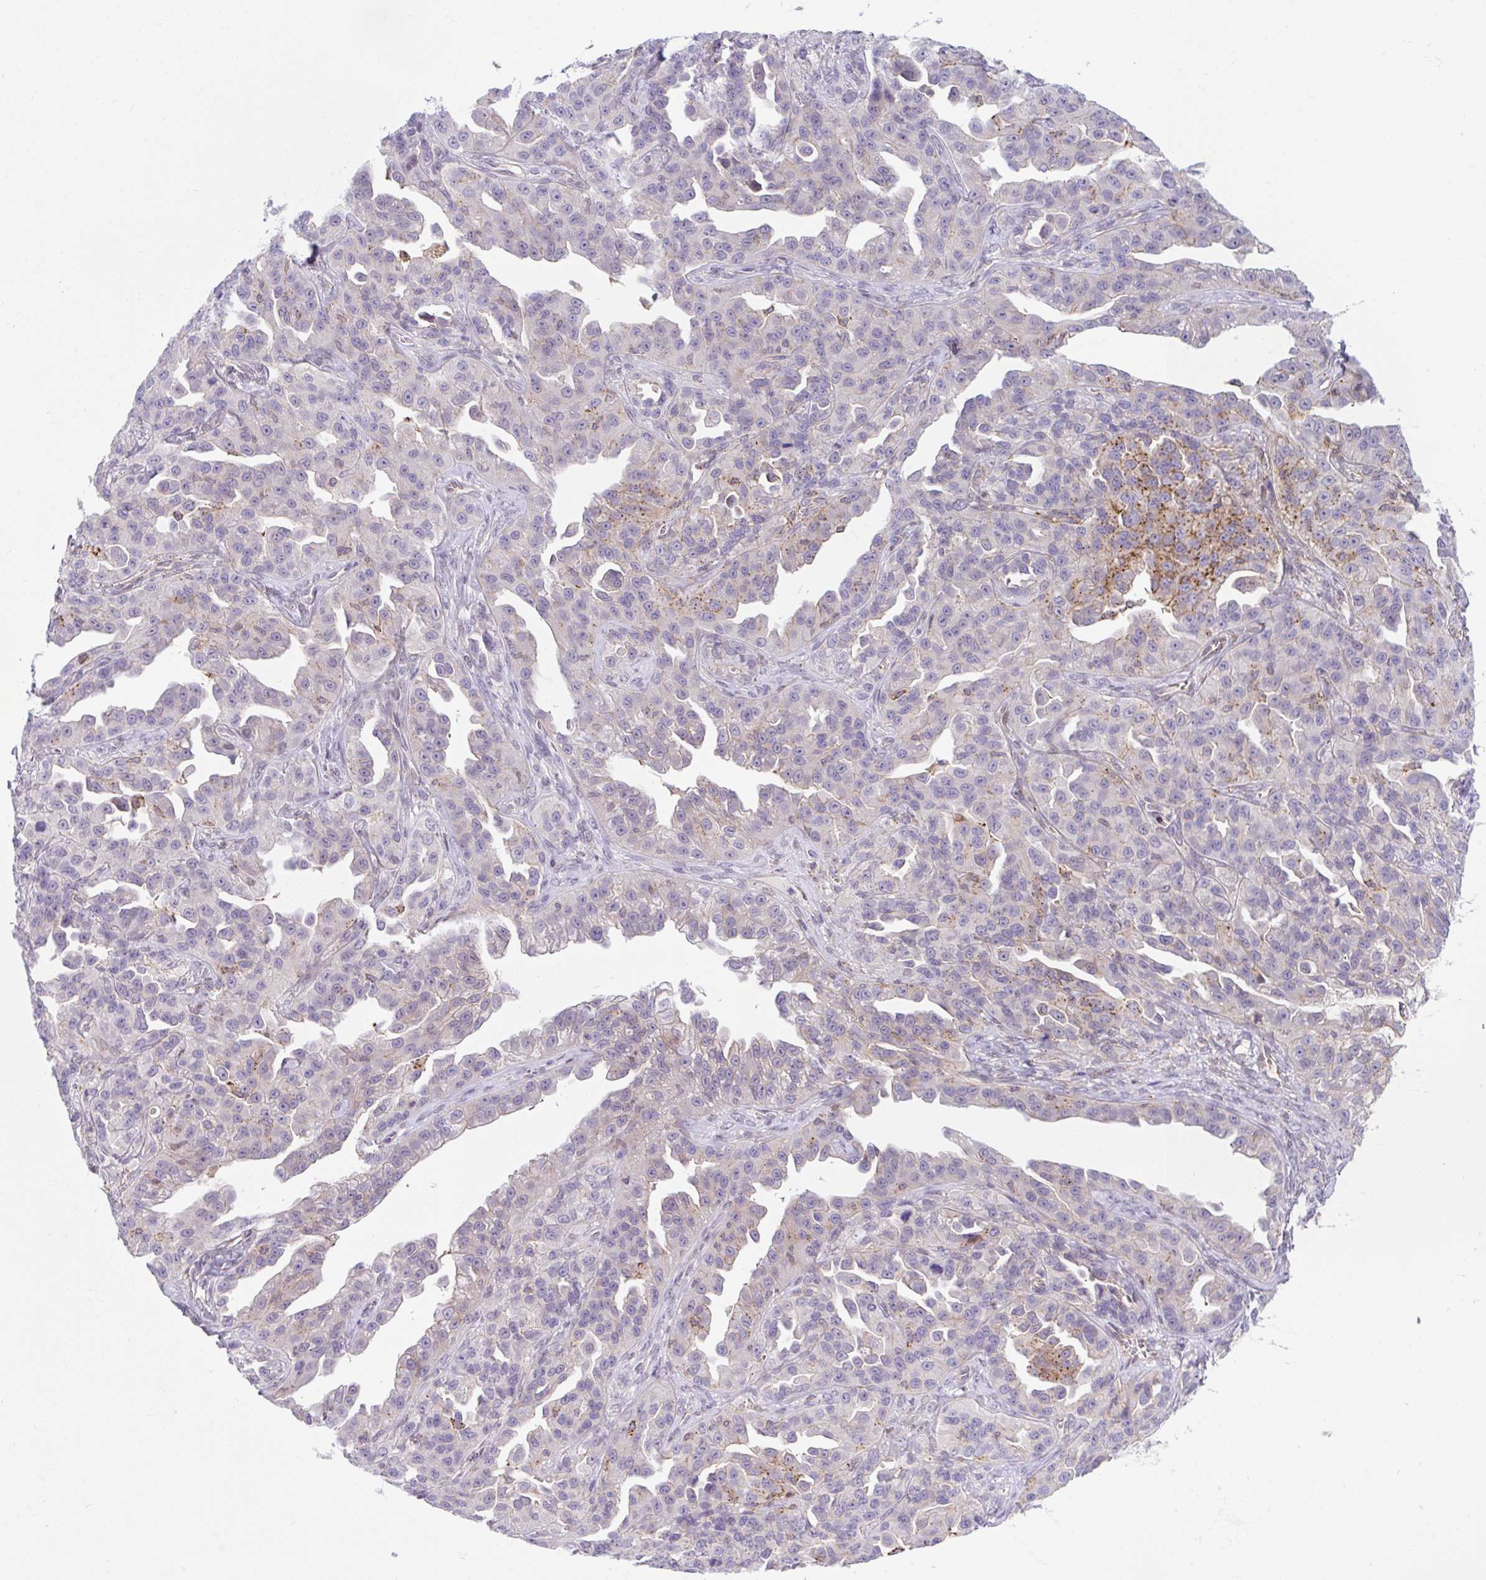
{"staining": {"intensity": "moderate", "quantity": "<25%", "location": "cytoplasmic/membranous"}, "tissue": "ovarian cancer", "cell_type": "Tumor cells", "image_type": "cancer", "snomed": [{"axis": "morphology", "description": "Cystadenocarcinoma, serous, NOS"}, {"axis": "topography", "description": "Ovary"}], "caption": "There is low levels of moderate cytoplasmic/membranous staining in tumor cells of serous cystadenocarcinoma (ovarian), as demonstrated by immunohistochemical staining (brown color).", "gene": "ZBED3", "patient": {"sex": "female", "age": 75}}